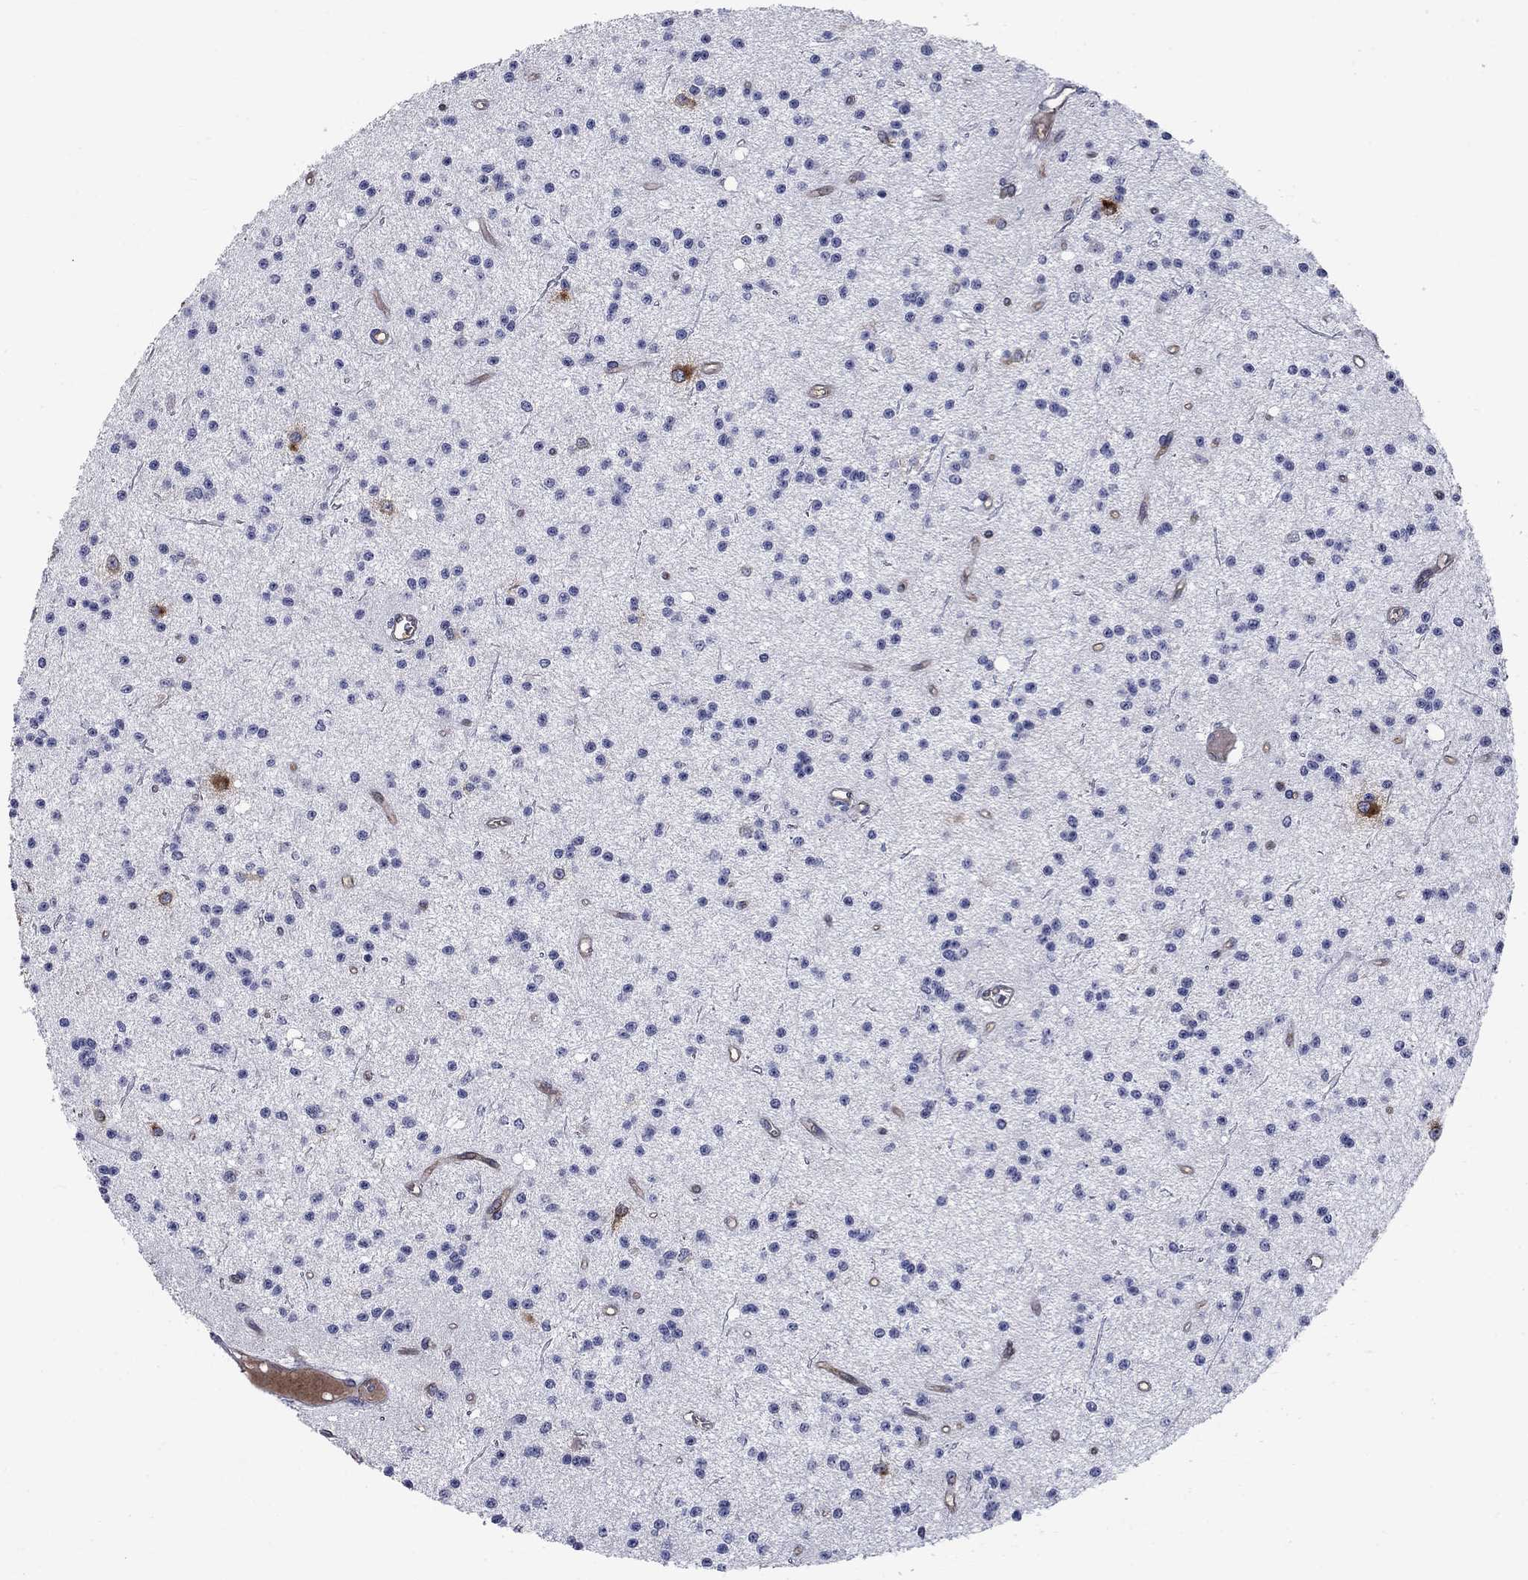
{"staining": {"intensity": "strong", "quantity": "<25%", "location": "cytoplasmic/membranous"}, "tissue": "glioma", "cell_type": "Tumor cells", "image_type": "cancer", "snomed": [{"axis": "morphology", "description": "Glioma, malignant, Low grade"}, {"axis": "topography", "description": "Brain"}], "caption": "Immunohistochemical staining of glioma demonstrates medium levels of strong cytoplasmic/membranous positivity in approximately <25% of tumor cells. The protein is stained brown, and the nuclei are stained in blue (DAB (3,3'-diaminobenzidine) IHC with brightfield microscopy, high magnification).", "gene": "SLC1A1", "patient": {"sex": "male", "age": 27}}